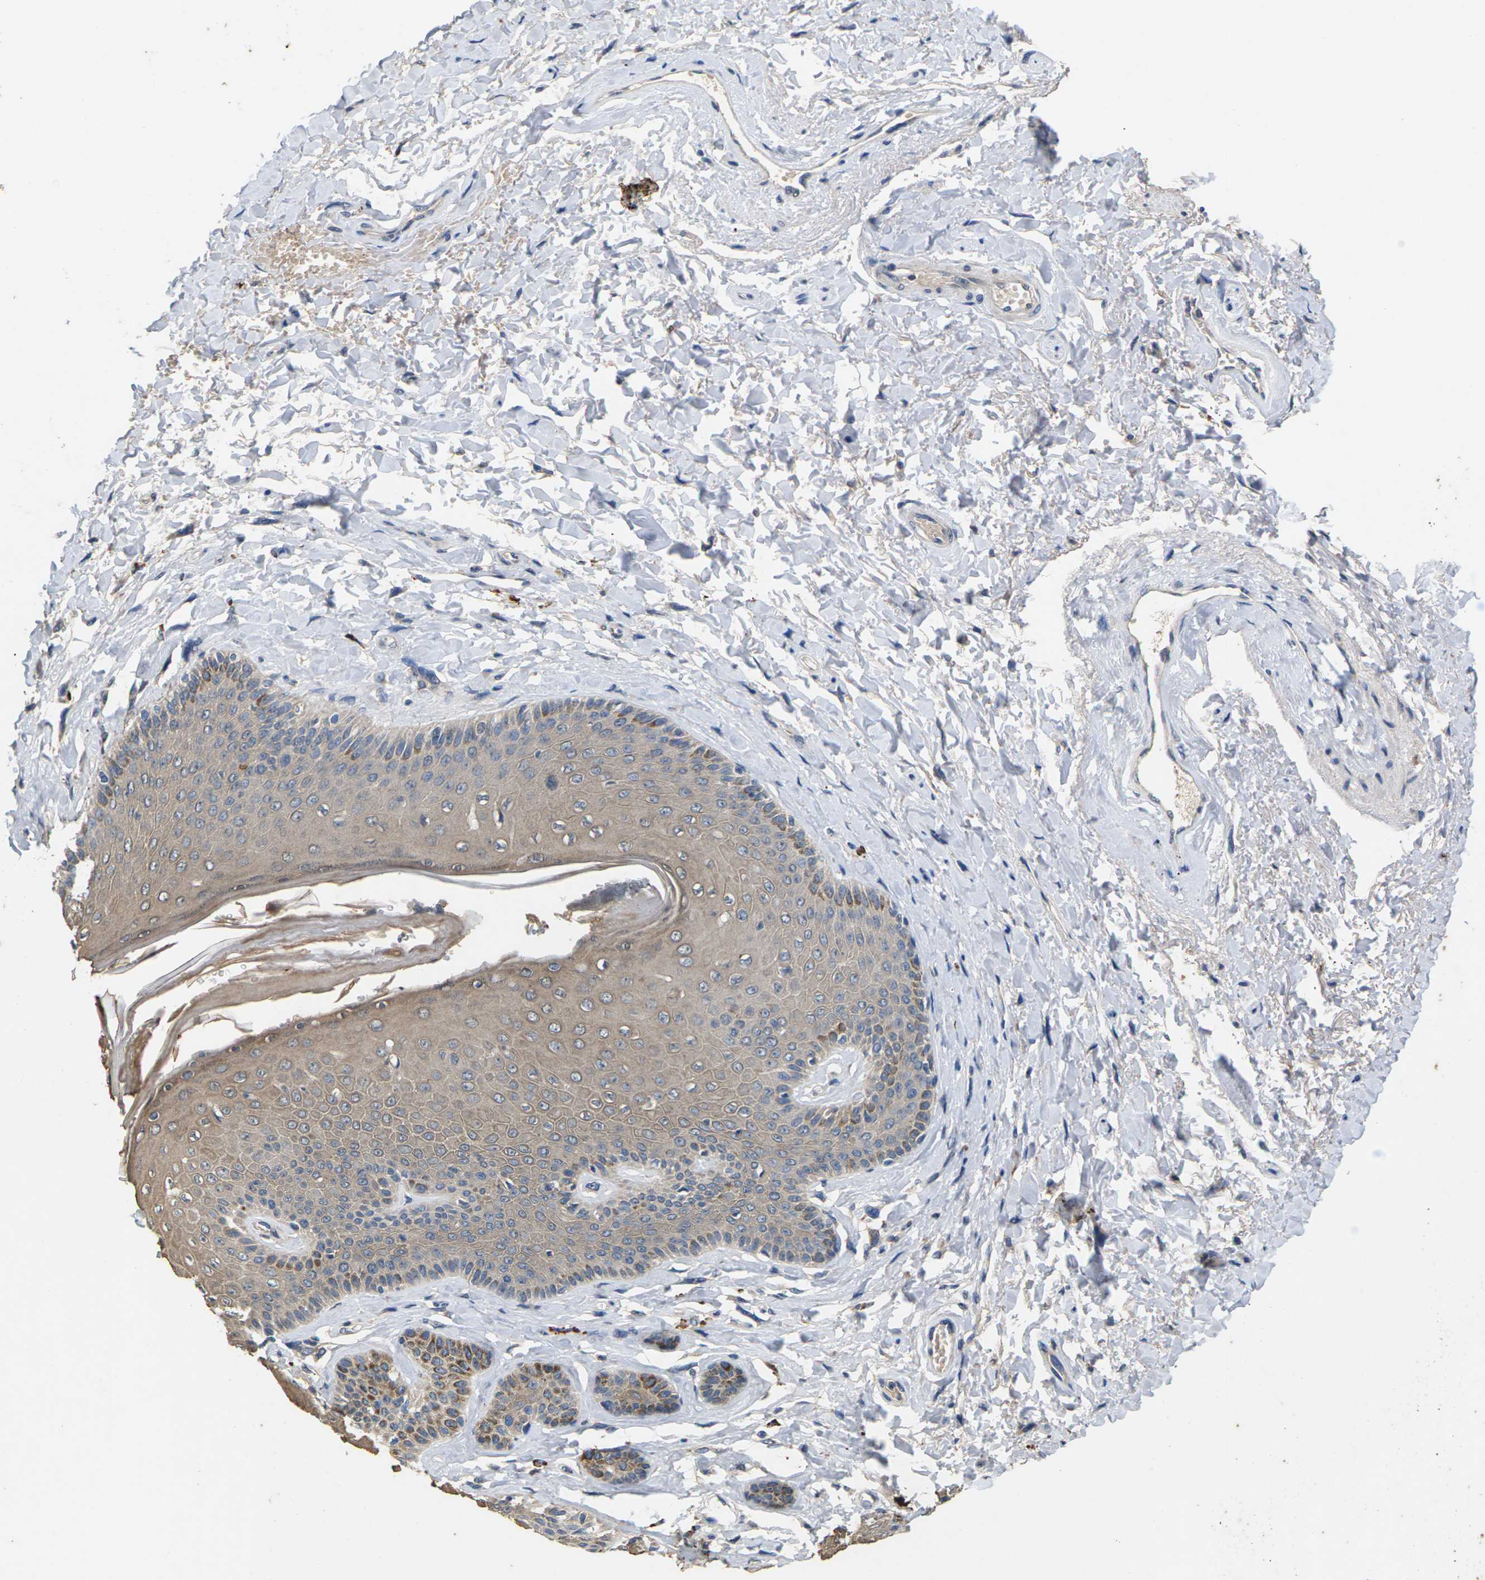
{"staining": {"intensity": "weak", "quantity": ">75%", "location": "cytoplasmic/membranous"}, "tissue": "skin", "cell_type": "Epidermal cells", "image_type": "normal", "snomed": [{"axis": "morphology", "description": "Normal tissue, NOS"}, {"axis": "topography", "description": "Anal"}], "caption": "Protein positivity by IHC reveals weak cytoplasmic/membranous expression in approximately >75% of epidermal cells in benign skin. The staining was performed using DAB (3,3'-diaminobenzidine), with brown indicating positive protein expression. Nuclei are stained blue with hematoxylin.", "gene": "SLC2A2", "patient": {"sex": "male", "age": 69}}